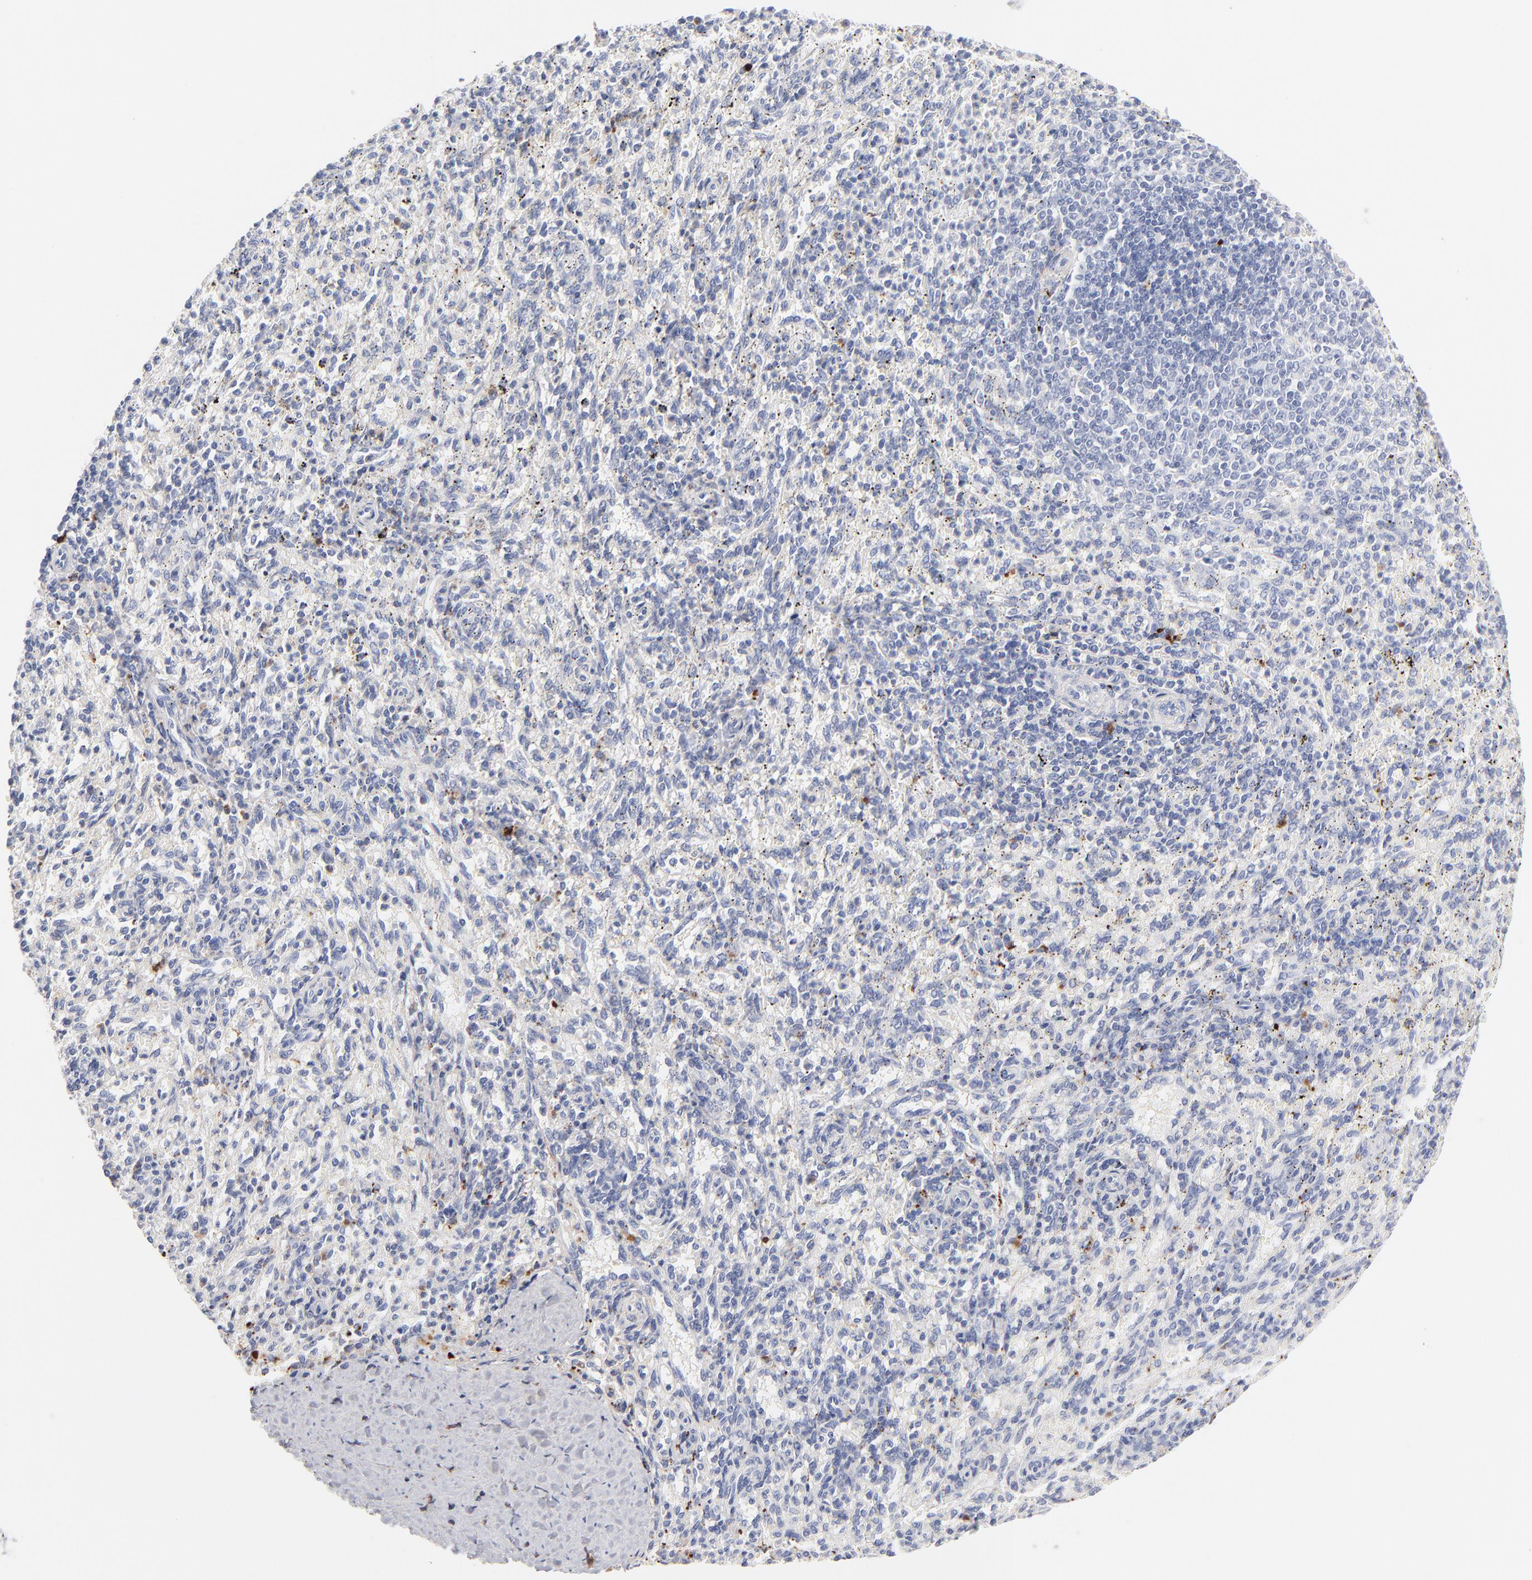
{"staining": {"intensity": "negative", "quantity": "none", "location": "none"}, "tissue": "spleen", "cell_type": "Cells in red pulp", "image_type": "normal", "snomed": [{"axis": "morphology", "description": "Normal tissue, NOS"}, {"axis": "topography", "description": "Spleen"}], "caption": "Photomicrograph shows no protein expression in cells in red pulp of unremarkable spleen. Nuclei are stained in blue.", "gene": "APOH", "patient": {"sex": "female", "age": 10}}